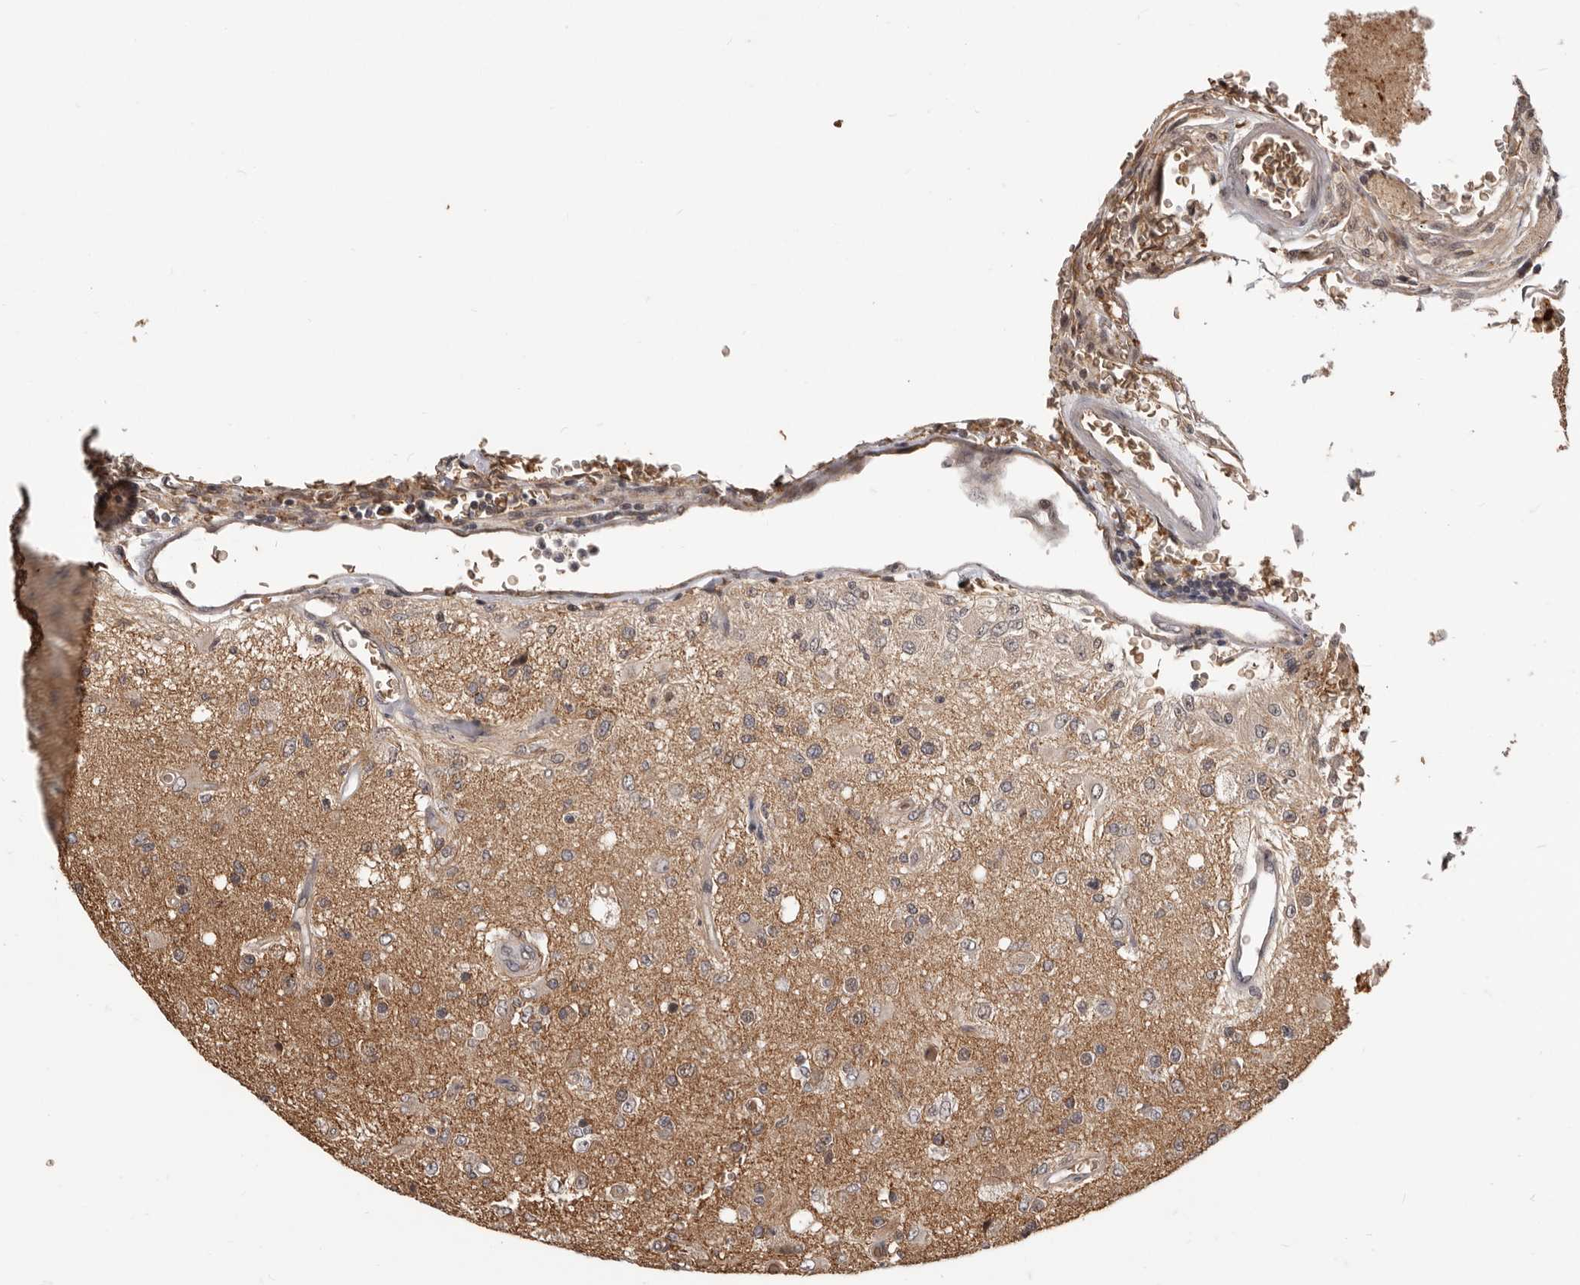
{"staining": {"intensity": "weak", "quantity": ">75%", "location": "cytoplasmic/membranous"}, "tissue": "glioma", "cell_type": "Tumor cells", "image_type": "cancer", "snomed": [{"axis": "morphology", "description": "Normal tissue, NOS"}, {"axis": "morphology", "description": "Glioma, malignant, High grade"}, {"axis": "topography", "description": "Cerebral cortex"}], "caption": "Immunohistochemistry photomicrograph of neoplastic tissue: human glioma stained using IHC demonstrates low levels of weak protein expression localized specifically in the cytoplasmic/membranous of tumor cells, appearing as a cytoplasmic/membranous brown color.", "gene": "NCOA3", "patient": {"sex": "male", "age": 77}}